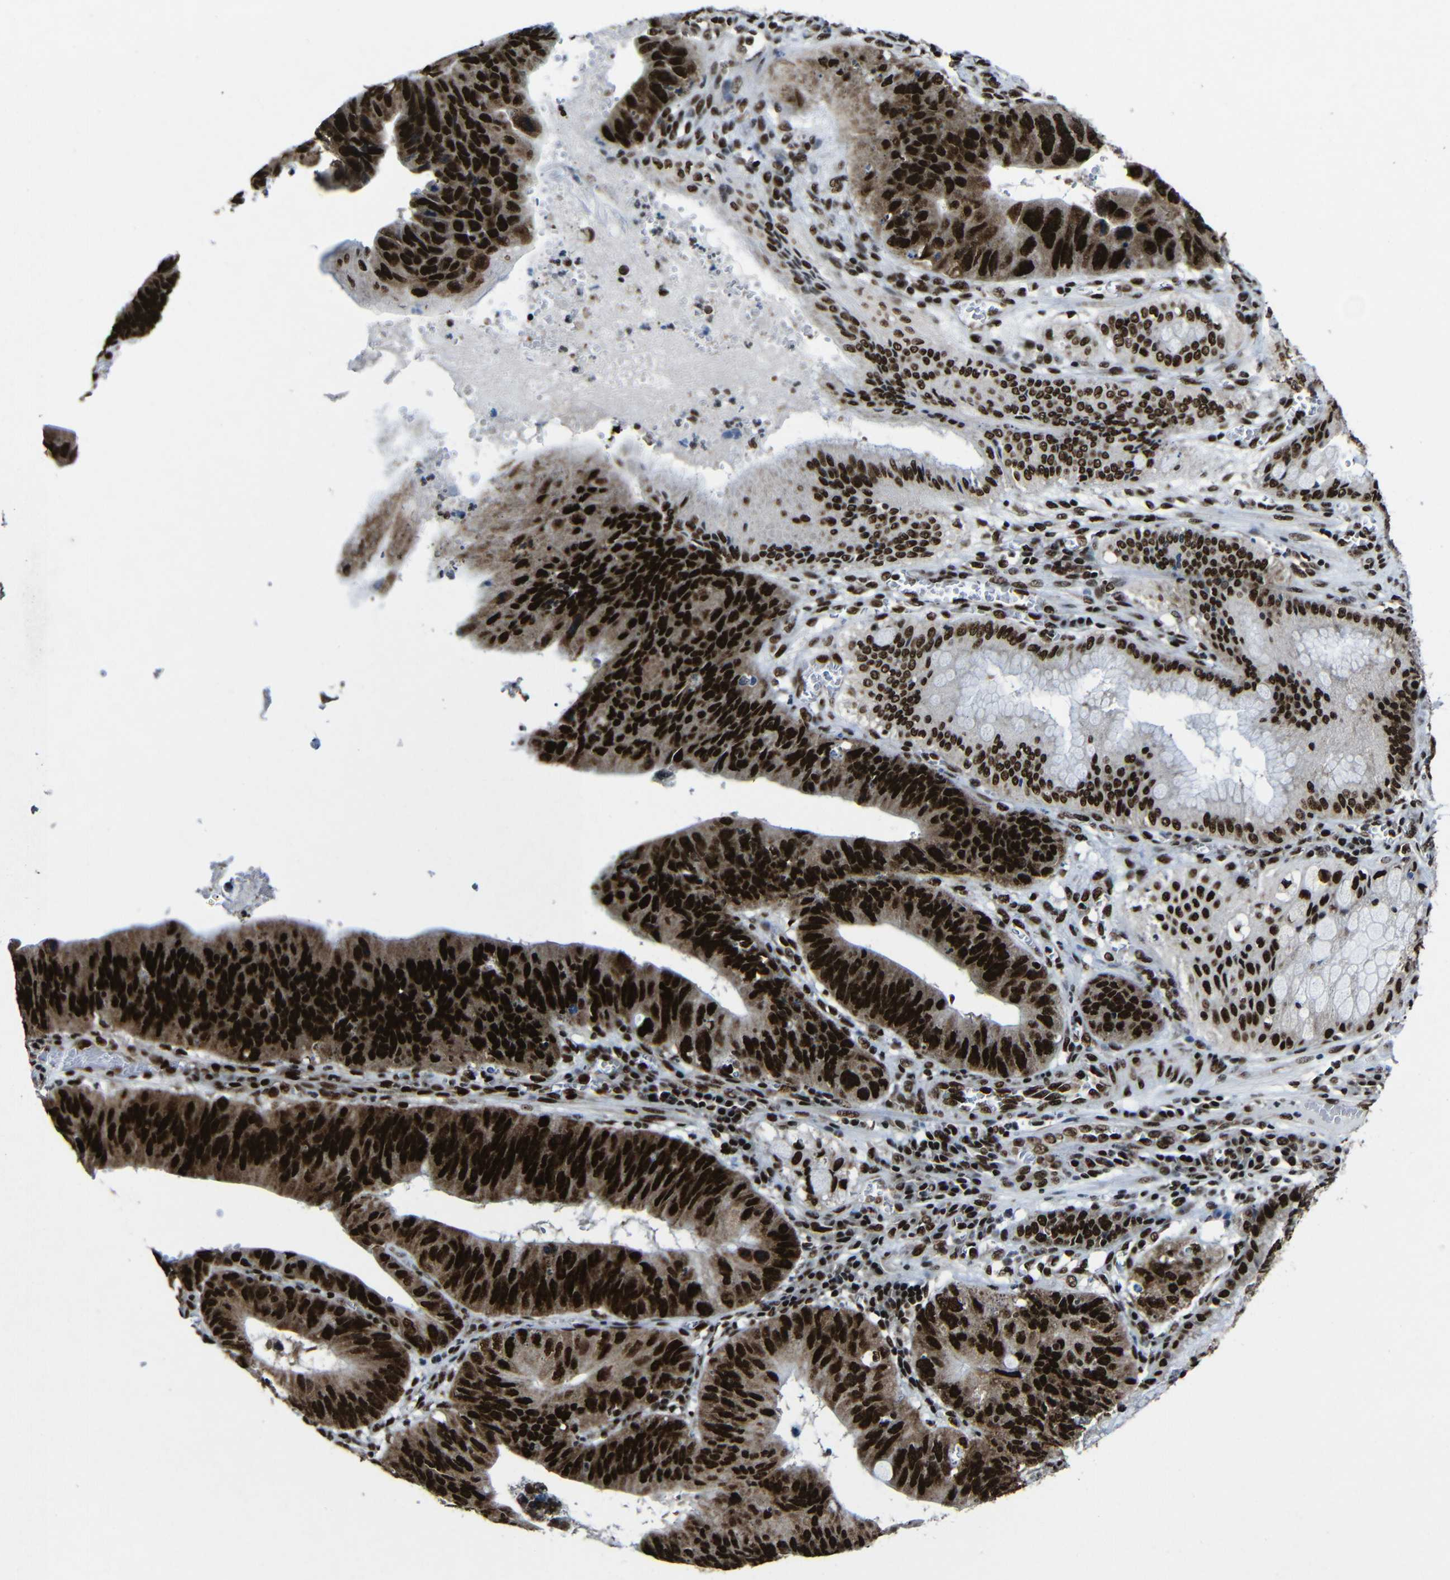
{"staining": {"intensity": "strong", "quantity": ">75%", "location": "cytoplasmic/membranous,nuclear"}, "tissue": "stomach cancer", "cell_type": "Tumor cells", "image_type": "cancer", "snomed": [{"axis": "morphology", "description": "Adenocarcinoma, NOS"}, {"axis": "topography", "description": "Stomach"}], "caption": "Protein staining demonstrates strong cytoplasmic/membranous and nuclear positivity in approximately >75% of tumor cells in stomach adenocarcinoma. Using DAB (brown) and hematoxylin (blue) stains, captured at high magnification using brightfield microscopy.", "gene": "PTBP1", "patient": {"sex": "male", "age": 59}}